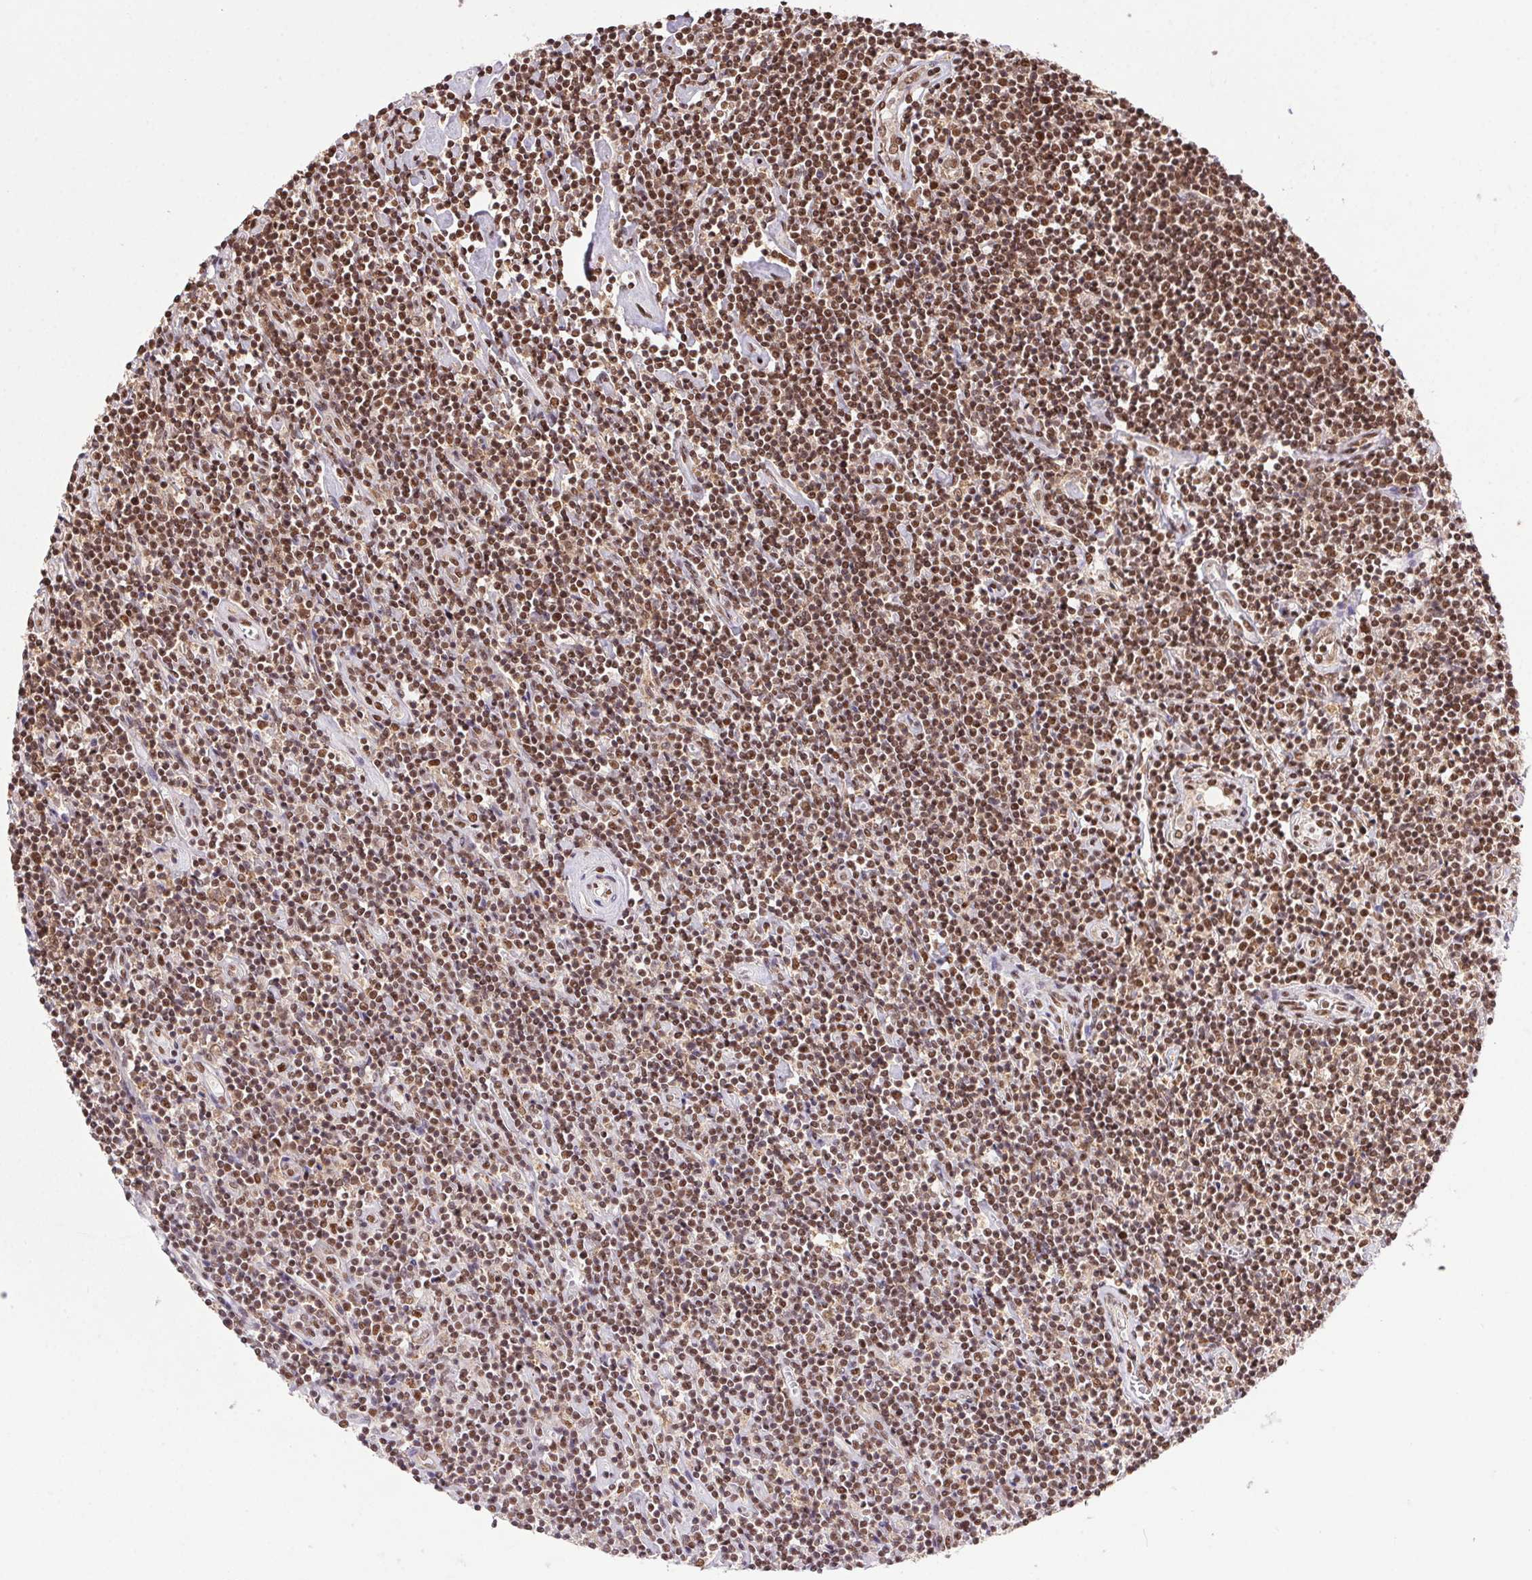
{"staining": {"intensity": "moderate", "quantity": ">75%", "location": "nuclear"}, "tissue": "lymphoma", "cell_type": "Tumor cells", "image_type": "cancer", "snomed": [{"axis": "morphology", "description": "Hodgkin's disease, NOS"}, {"axis": "topography", "description": "Lymph node"}], "caption": "The histopathology image shows immunohistochemical staining of Hodgkin's disease. There is moderate nuclear staining is seen in about >75% of tumor cells.", "gene": "ZNF207", "patient": {"sex": "male", "age": 40}}